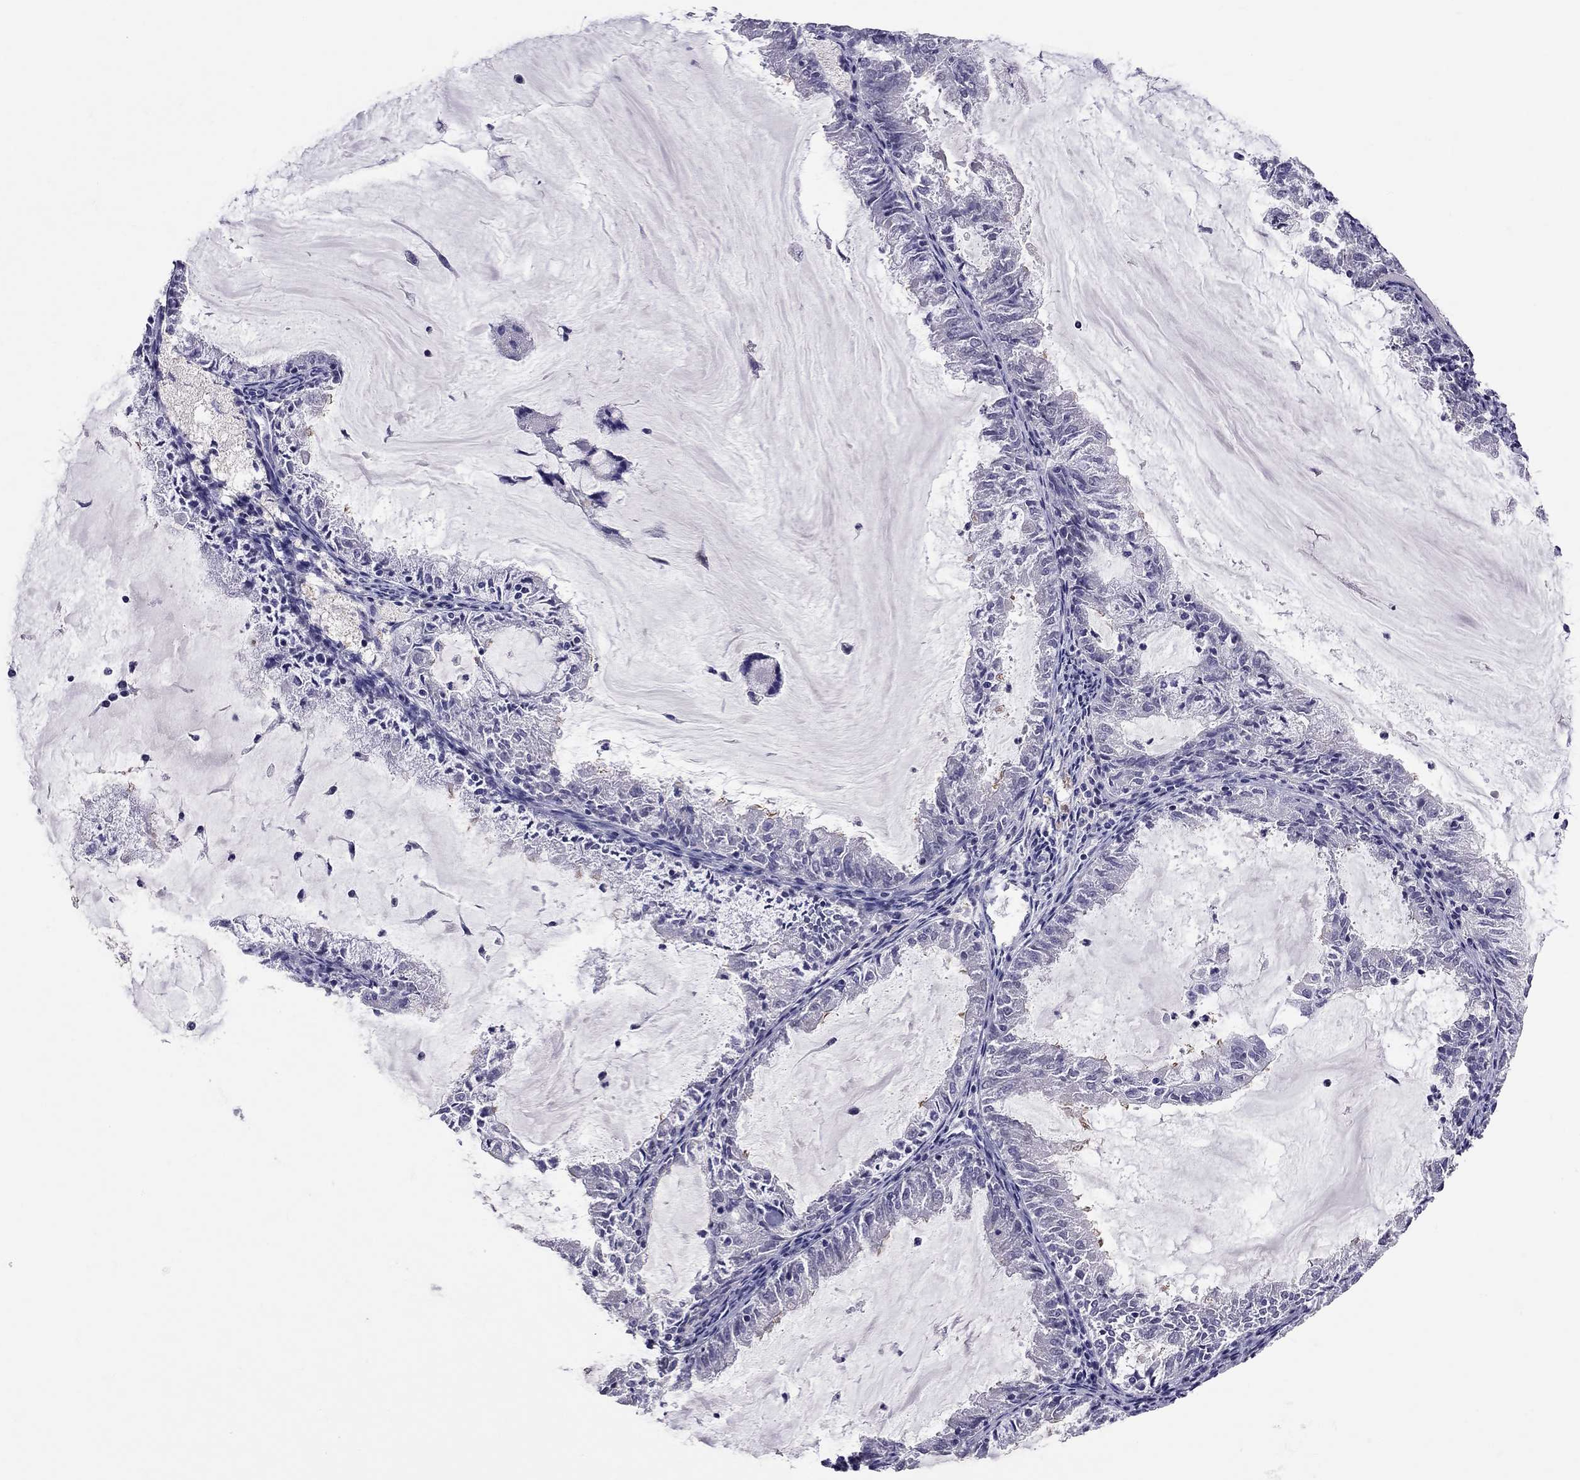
{"staining": {"intensity": "negative", "quantity": "none", "location": "none"}, "tissue": "endometrial cancer", "cell_type": "Tumor cells", "image_type": "cancer", "snomed": [{"axis": "morphology", "description": "Adenocarcinoma, NOS"}, {"axis": "topography", "description": "Endometrium"}], "caption": "Adenocarcinoma (endometrial) stained for a protein using IHC shows no positivity tumor cells.", "gene": "CFAP91", "patient": {"sex": "female", "age": 57}}